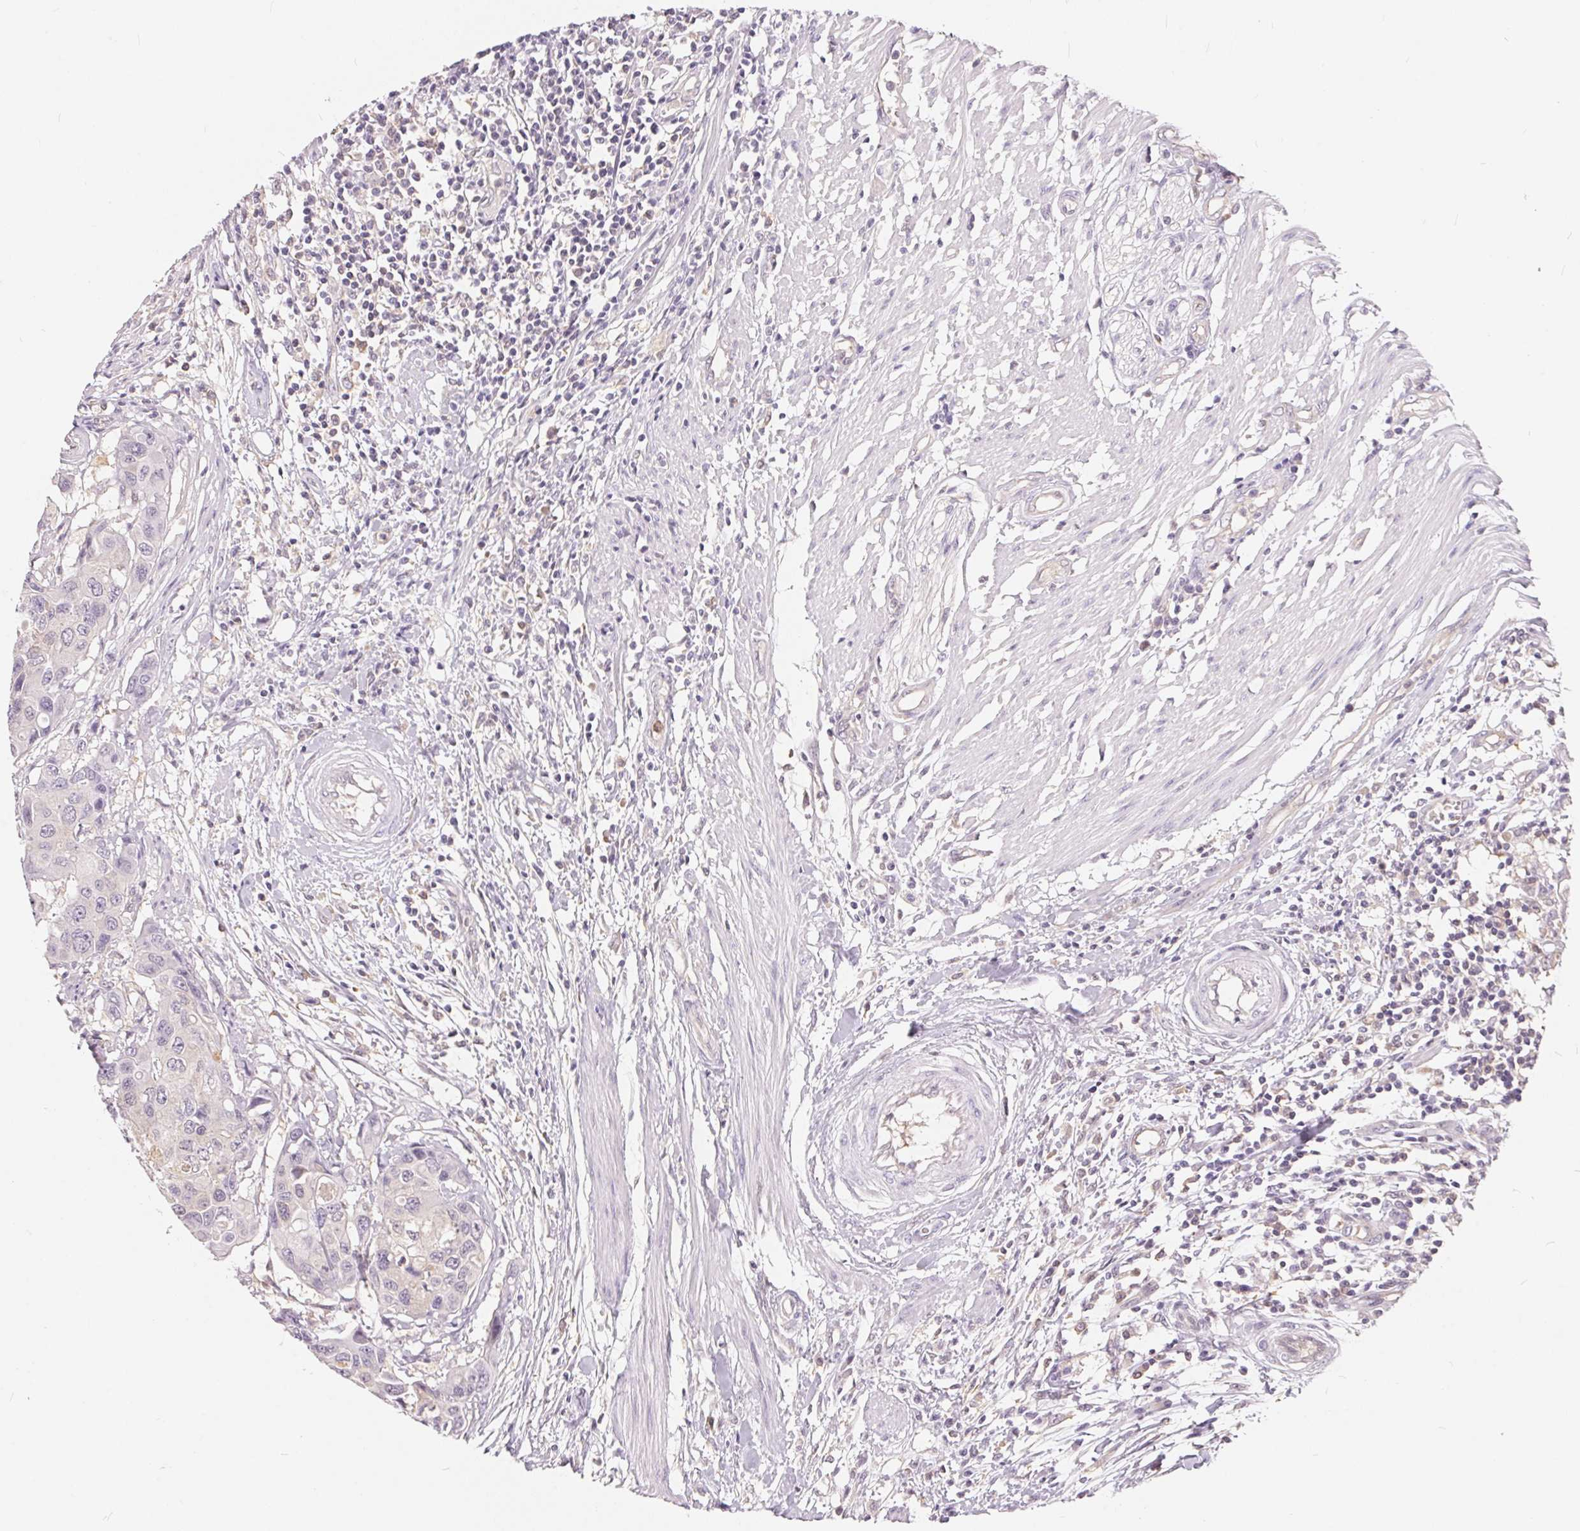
{"staining": {"intensity": "negative", "quantity": "none", "location": "none"}, "tissue": "colorectal cancer", "cell_type": "Tumor cells", "image_type": "cancer", "snomed": [{"axis": "morphology", "description": "Adenocarcinoma, NOS"}, {"axis": "topography", "description": "Colon"}], "caption": "Immunohistochemistry (IHC) of human adenocarcinoma (colorectal) demonstrates no staining in tumor cells. (DAB immunohistochemistry (IHC), high magnification).", "gene": "BLMH", "patient": {"sex": "male", "age": 77}}